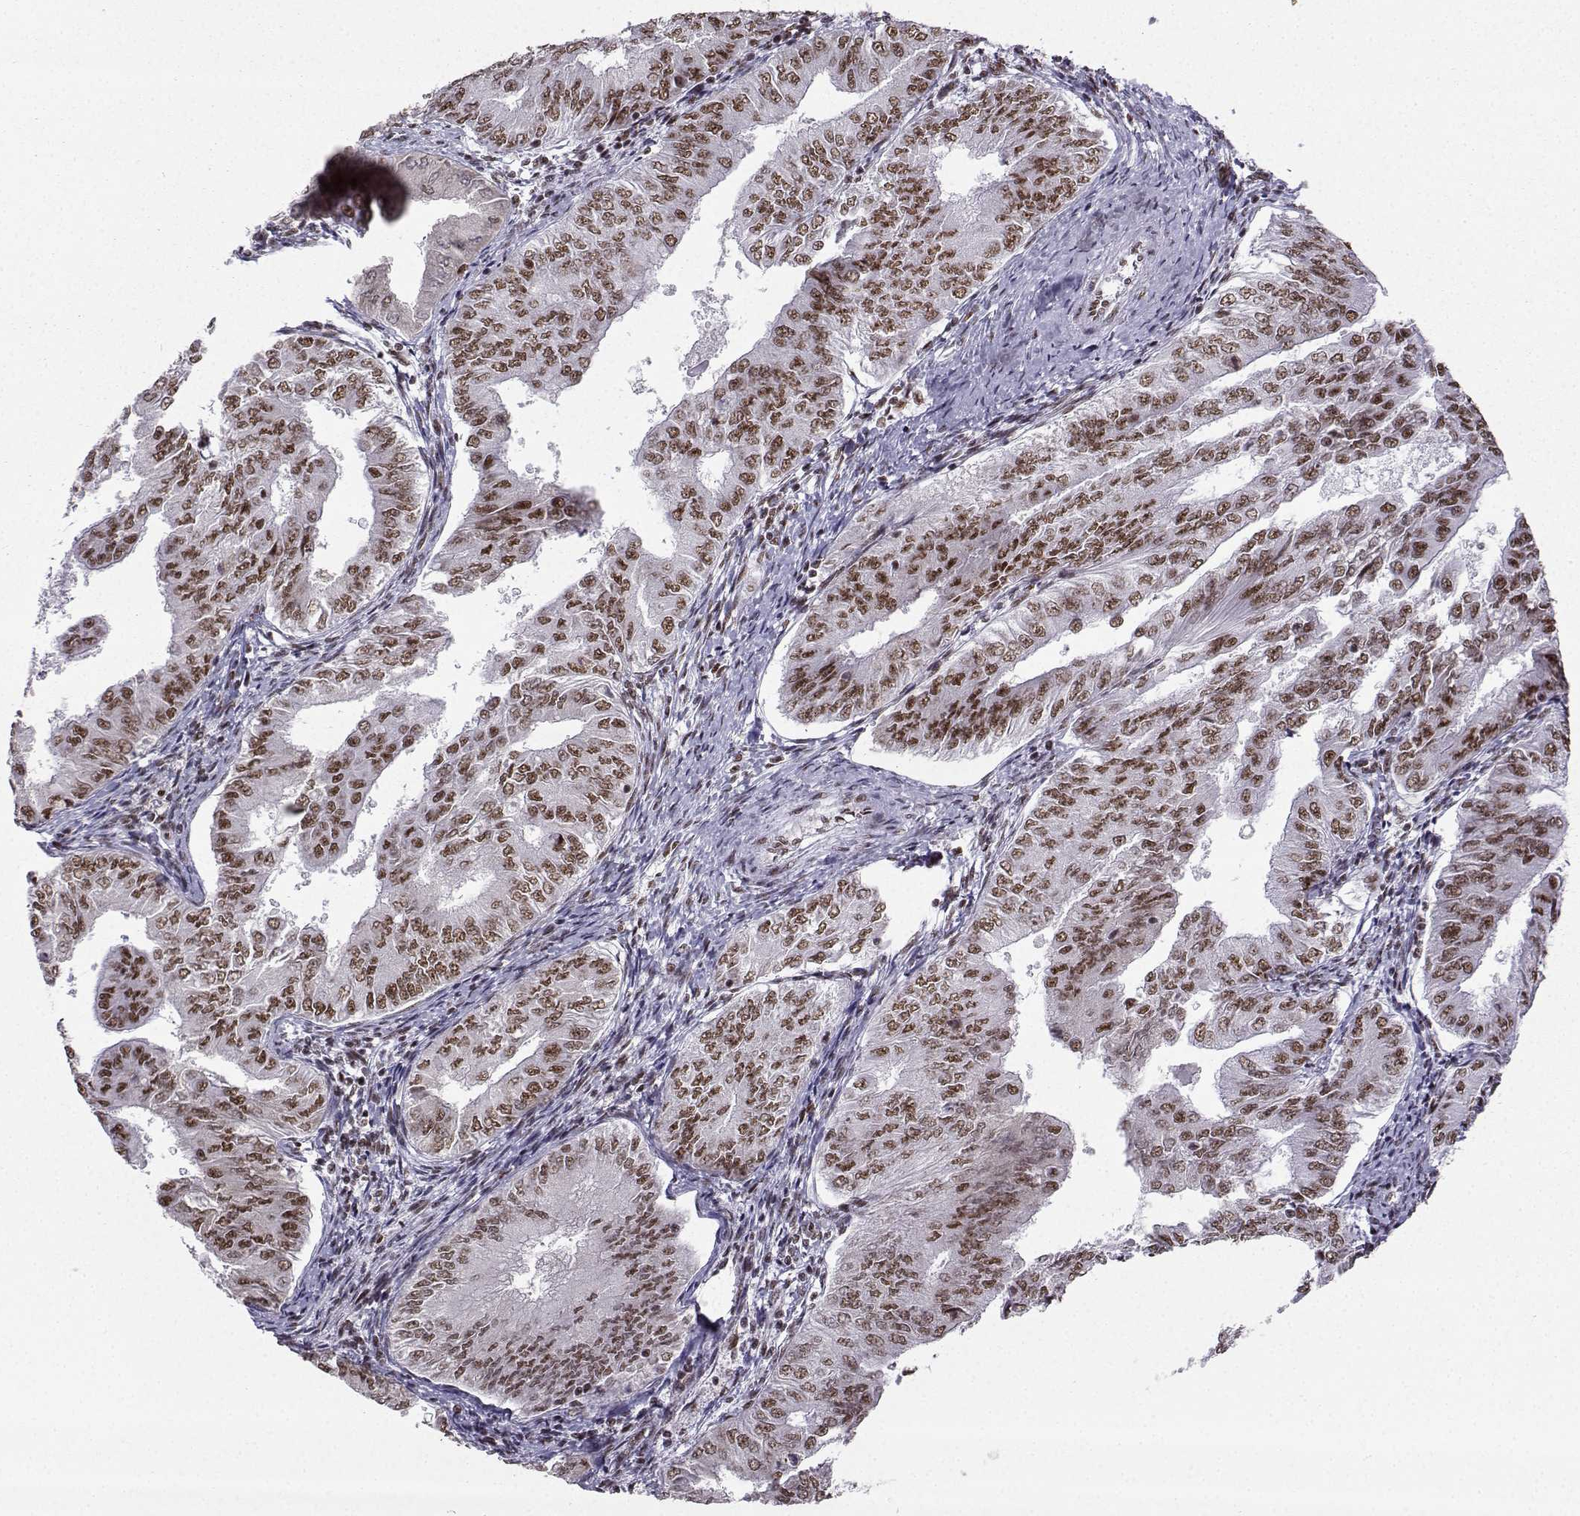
{"staining": {"intensity": "moderate", "quantity": "25%-75%", "location": "nuclear"}, "tissue": "endometrial cancer", "cell_type": "Tumor cells", "image_type": "cancer", "snomed": [{"axis": "morphology", "description": "Adenocarcinoma, NOS"}, {"axis": "topography", "description": "Endometrium"}], "caption": "A brown stain shows moderate nuclear staining of a protein in adenocarcinoma (endometrial) tumor cells. (brown staining indicates protein expression, while blue staining denotes nuclei).", "gene": "SNRPB2", "patient": {"sex": "female", "age": 53}}